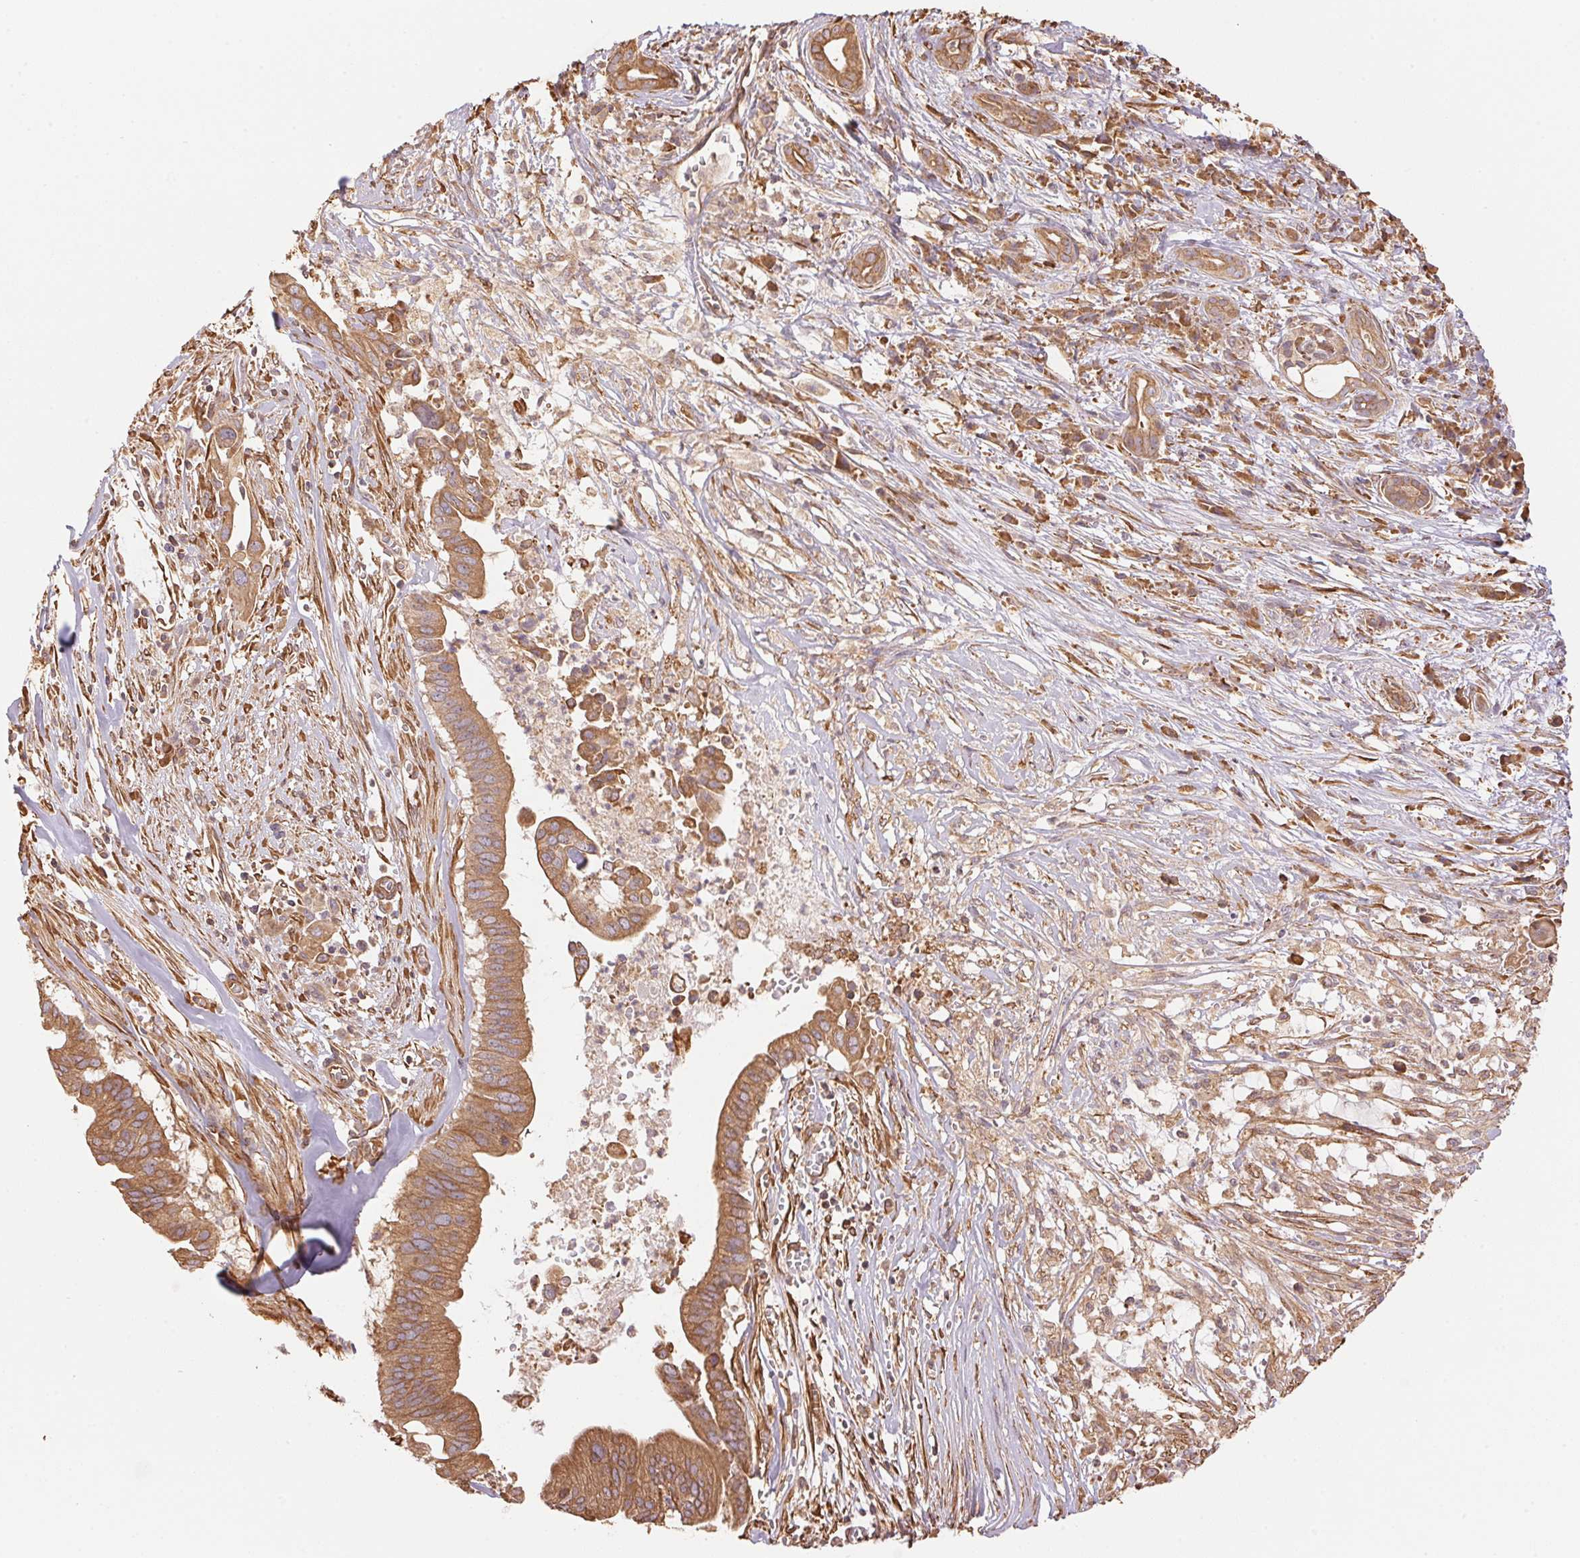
{"staining": {"intensity": "moderate", "quantity": ">75%", "location": "cytoplasmic/membranous"}, "tissue": "pancreatic cancer", "cell_type": "Tumor cells", "image_type": "cancer", "snomed": [{"axis": "morphology", "description": "Adenocarcinoma, NOS"}, {"axis": "topography", "description": "Pancreas"}], "caption": "Tumor cells exhibit medium levels of moderate cytoplasmic/membranous expression in approximately >75% of cells in pancreatic cancer.", "gene": "C6orf163", "patient": {"sex": "male", "age": 61}}